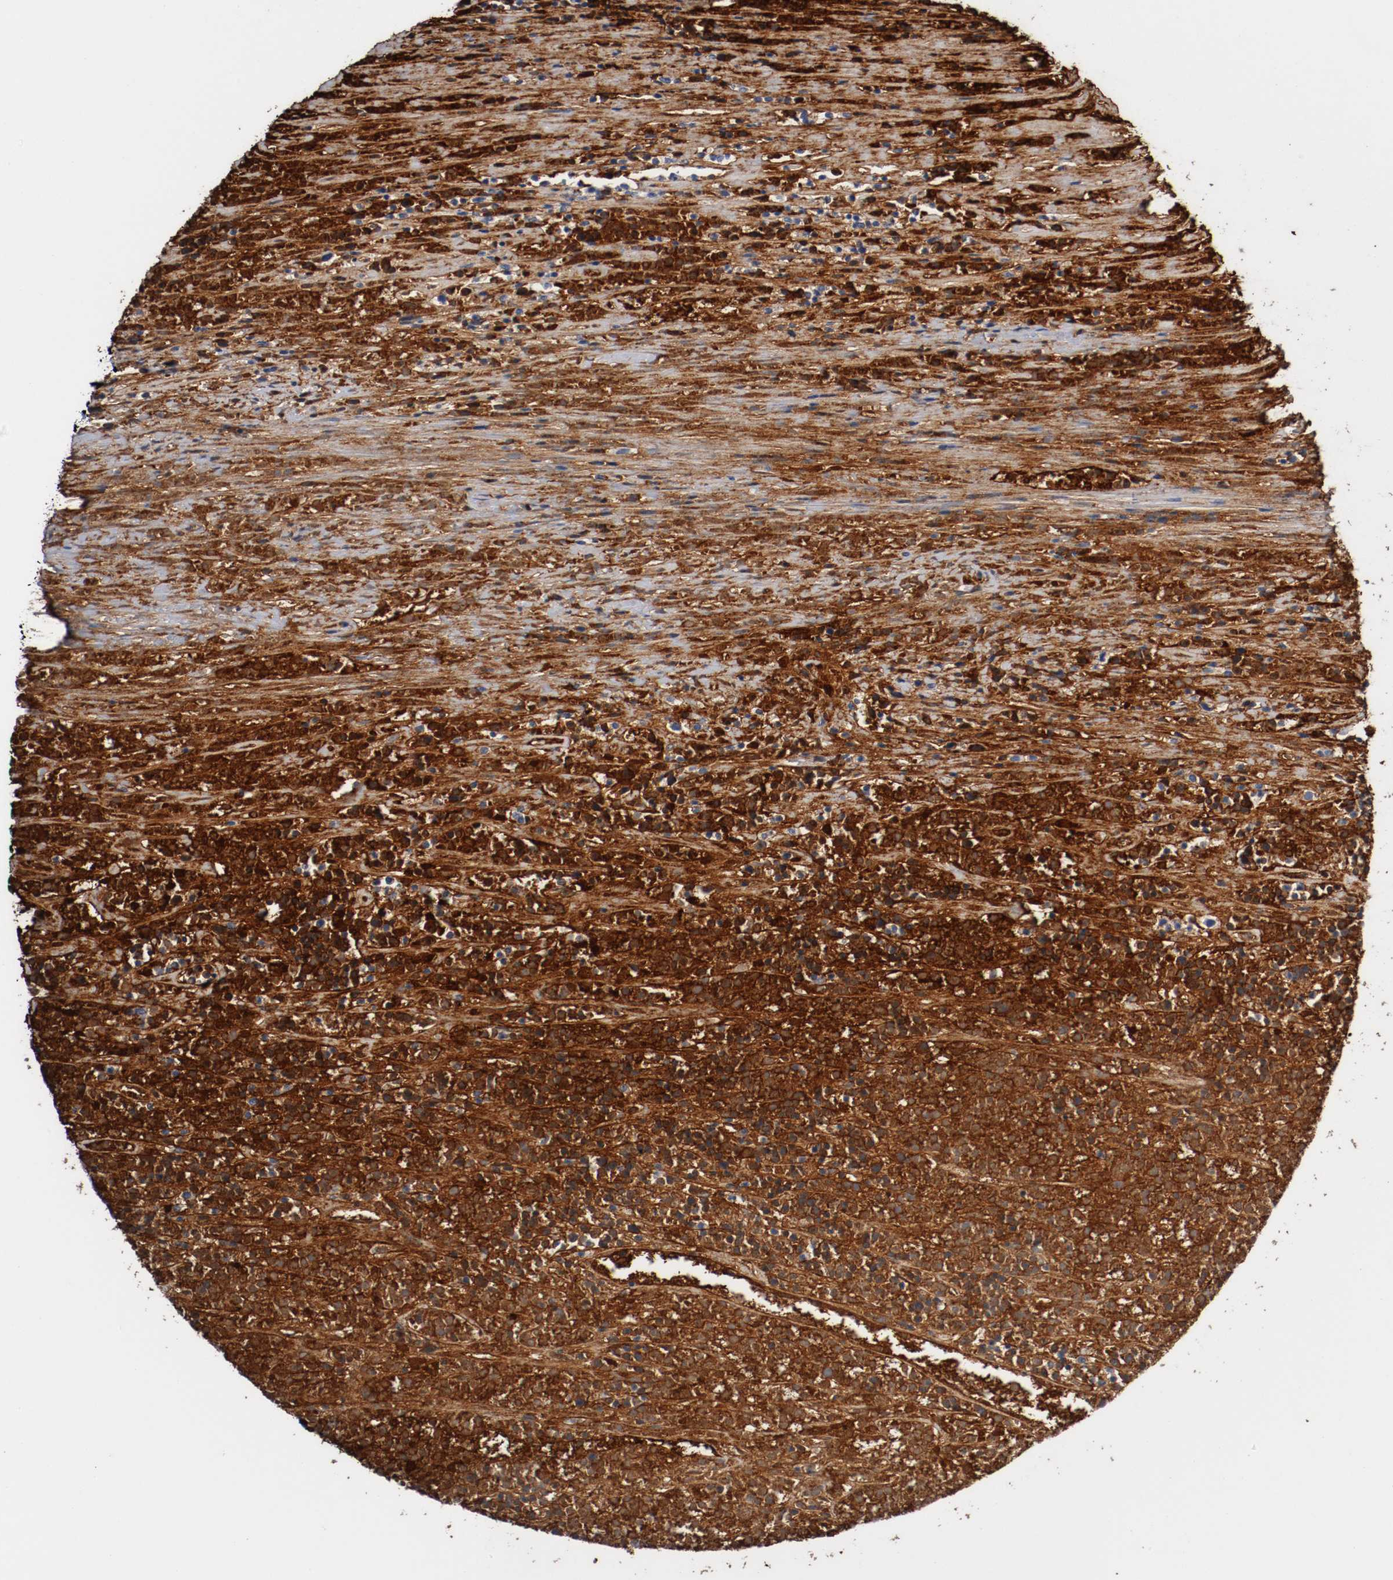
{"staining": {"intensity": "strong", "quantity": ">75%", "location": "cytoplasmic/membranous,nuclear"}, "tissue": "lymphoma", "cell_type": "Tumor cells", "image_type": "cancer", "snomed": [{"axis": "morphology", "description": "Malignant lymphoma, non-Hodgkin's type, High grade"}, {"axis": "topography", "description": "Lymph node"}], "caption": "Tumor cells exhibit strong cytoplasmic/membranous and nuclear expression in approximately >75% of cells in high-grade malignant lymphoma, non-Hodgkin's type.", "gene": "TNC", "patient": {"sex": "female", "age": 73}}